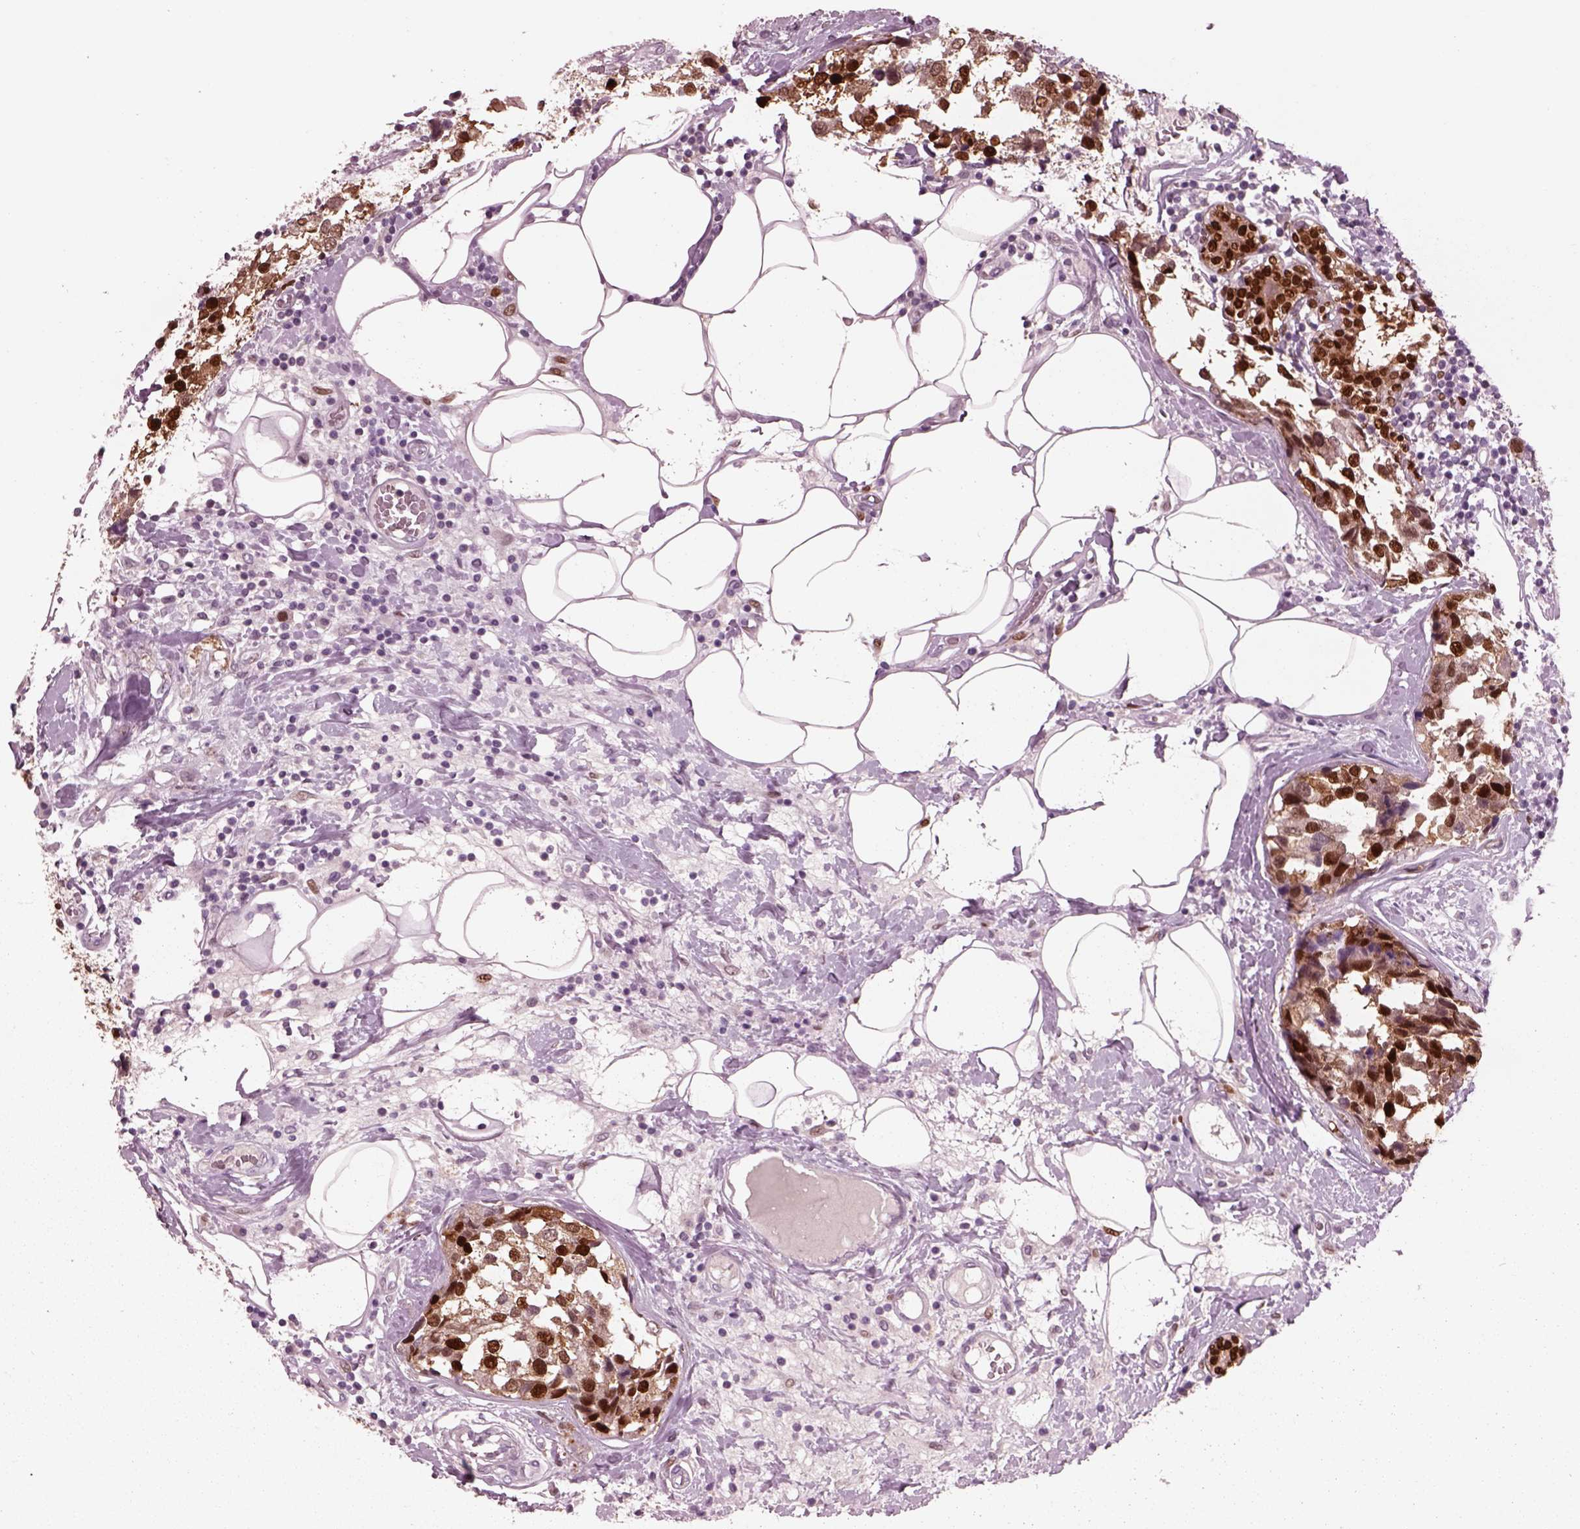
{"staining": {"intensity": "strong", "quantity": ">75%", "location": "nuclear"}, "tissue": "breast cancer", "cell_type": "Tumor cells", "image_type": "cancer", "snomed": [{"axis": "morphology", "description": "Lobular carcinoma"}, {"axis": "topography", "description": "Breast"}], "caption": "Tumor cells show strong nuclear positivity in about >75% of cells in lobular carcinoma (breast).", "gene": "SOX9", "patient": {"sex": "female", "age": 59}}